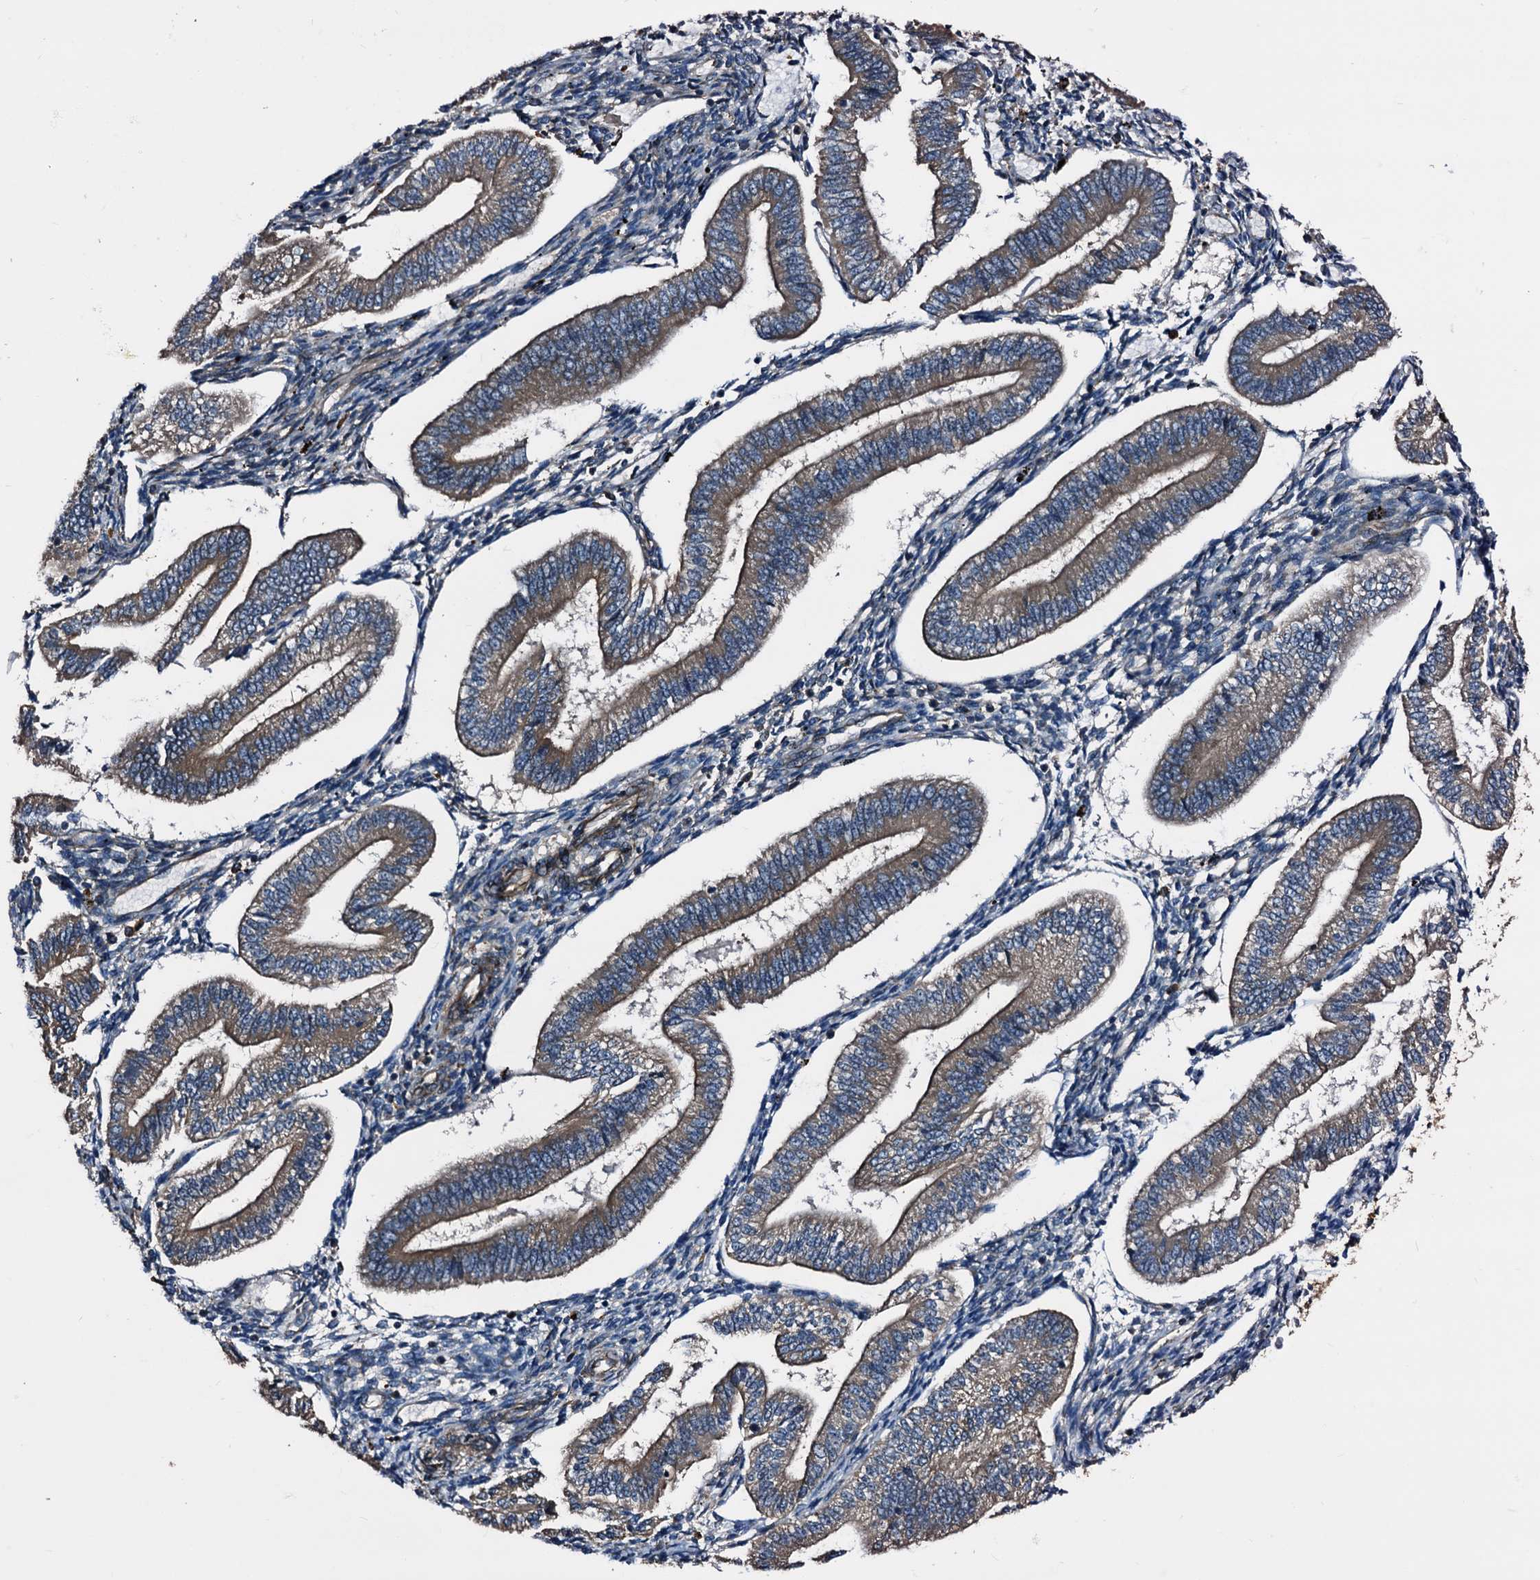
{"staining": {"intensity": "negative", "quantity": "none", "location": "none"}, "tissue": "endometrium", "cell_type": "Cells in endometrial stroma", "image_type": "normal", "snomed": [{"axis": "morphology", "description": "Normal tissue, NOS"}, {"axis": "topography", "description": "Endometrium"}], "caption": "Immunohistochemistry (IHC) photomicrograph of normal endometrium stained for a protein (brown), which displays no positivity in cells in endometrial stroma.", "gene": "PEX5", "patient": {"sex": "female", "age": 34}}